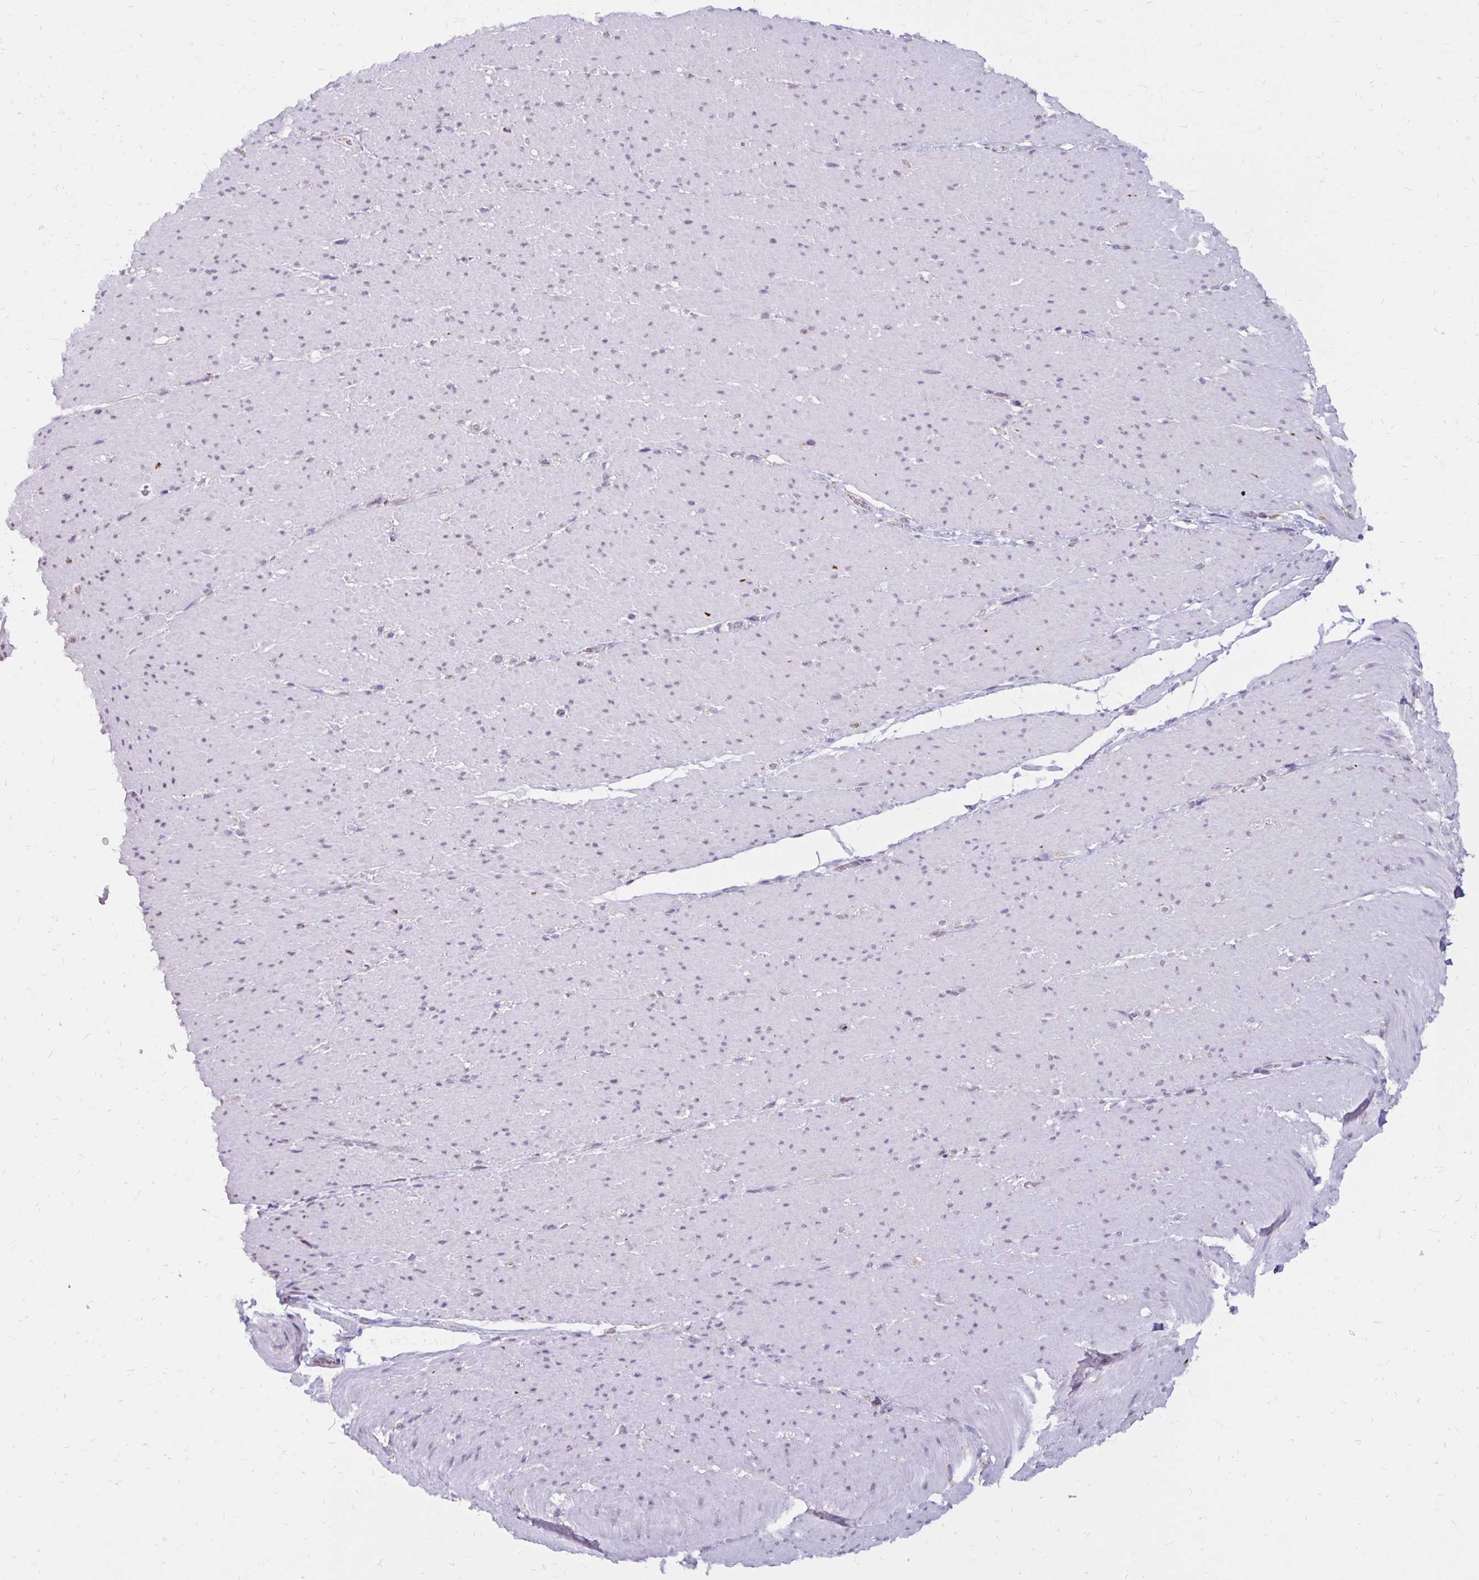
{"staining": {"intensity": "negative", "quantity": "none", "location": "none"}, "tissue": "smooth muscle", "cell_type": "Smooth muscle cells", "image_type": "normal", "snomed": [{"axis": "morphology", "description": "Normal tissue, NOS"}, {"axis": "topography", "description": "Smooth muscle"}, {"axis": "topography", "description": "Rectum"}], "caption": "This is an immunohistochemistry (IHC) micrograph of benign human smooth muscle. There is no staining in smooth muscle cells.", "gene": "IER3", "patient": {"sex": "male", "age": 53}}